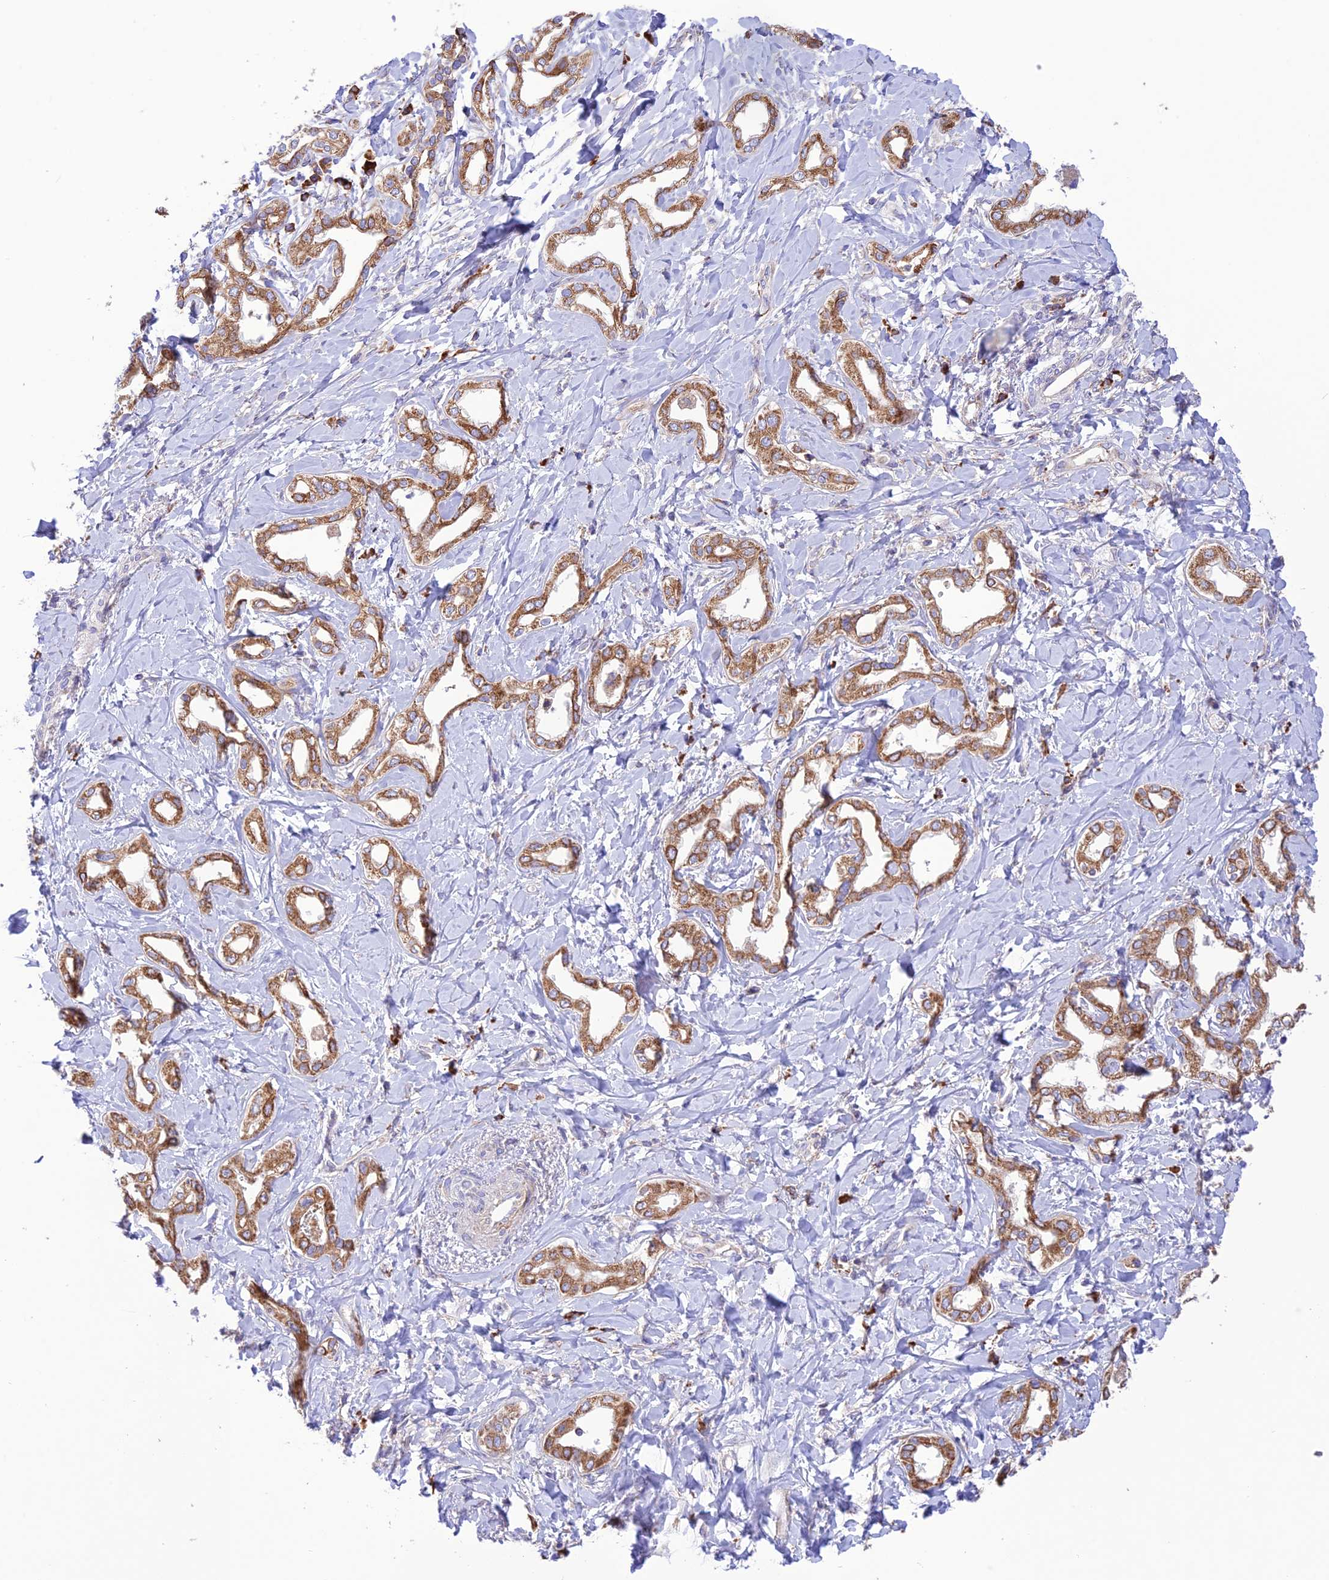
{"staining": {"intensity": "moderate", "quantity": ">75%", "location": "cytoplasmic/membranous"}, "tissue": "liver cancer", "cell_type": "Tumor cells", "image_type": "cancer", "snomed": [{"axis": "morphology", "description": "Cholangiocarcinoma"}, {"axis": "topography", "description": "Liver"}], "caption": "Immunohistochemical staining of human cholangiocarcinoma (liver) shows medium levels of moderate cytoplasmic/membranous staining in about >75% of tumor cells.", "gene": "UAP1L1", "patient": {"sex": "female", "age": 77}}